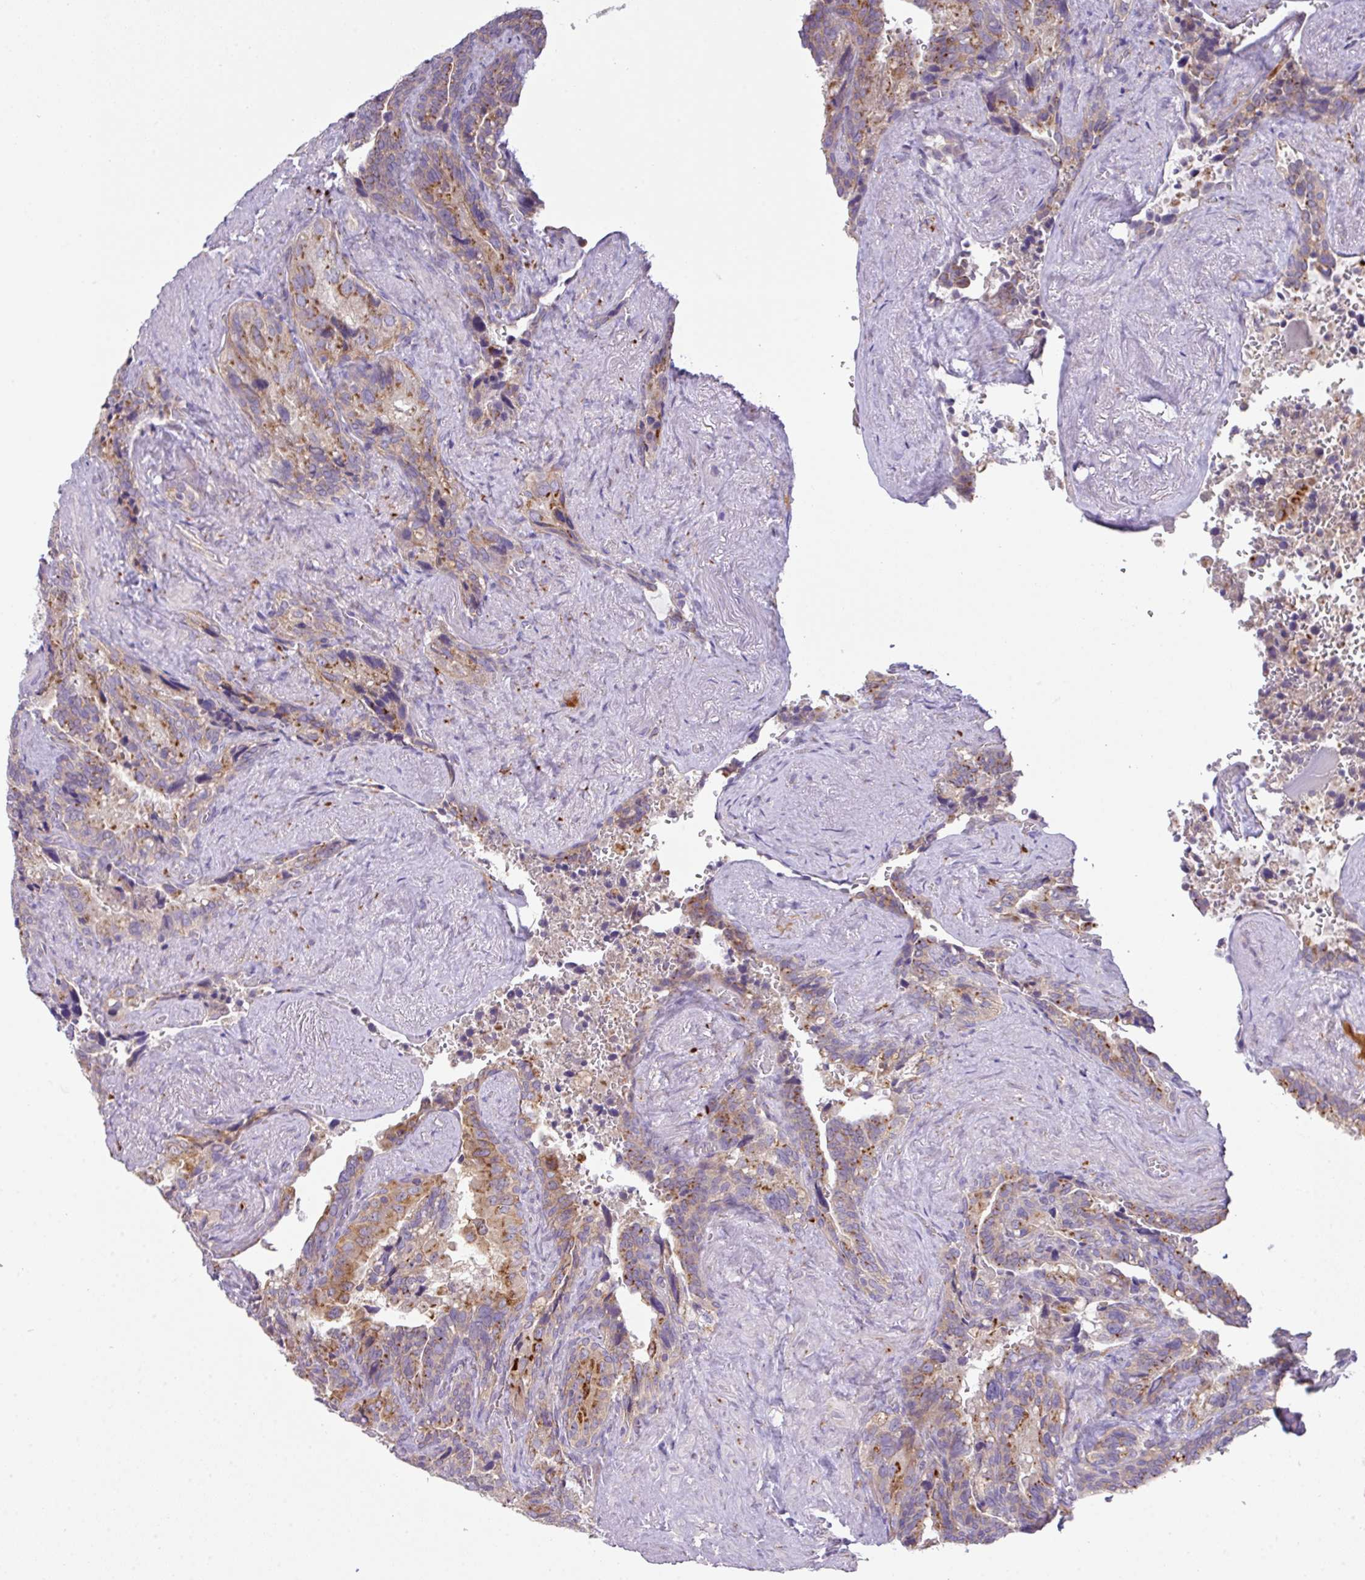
{"staining": {"intensity": "moderate", "quantity": "25%-75%", "location": "cytoplasmic/membranous"}, "tissue": "seminal vesicle", "cell_type": "Glandular cells", "image_type": "normal", "snomed": [{"axis": "morphology", "description": "Normal tissue, NOS"}, {"axis": "topography", "description": "Seminal veicle"}], "caption": "High-power microscopy captured an IHC histopathology image of normal seminal vesicle, revealing moderate cytoplasmic/membranous positivity in approximately 25%-75% of glandular cells.", "gene": "VTI1A", "patient": {"sex": "male", "age": 68}}